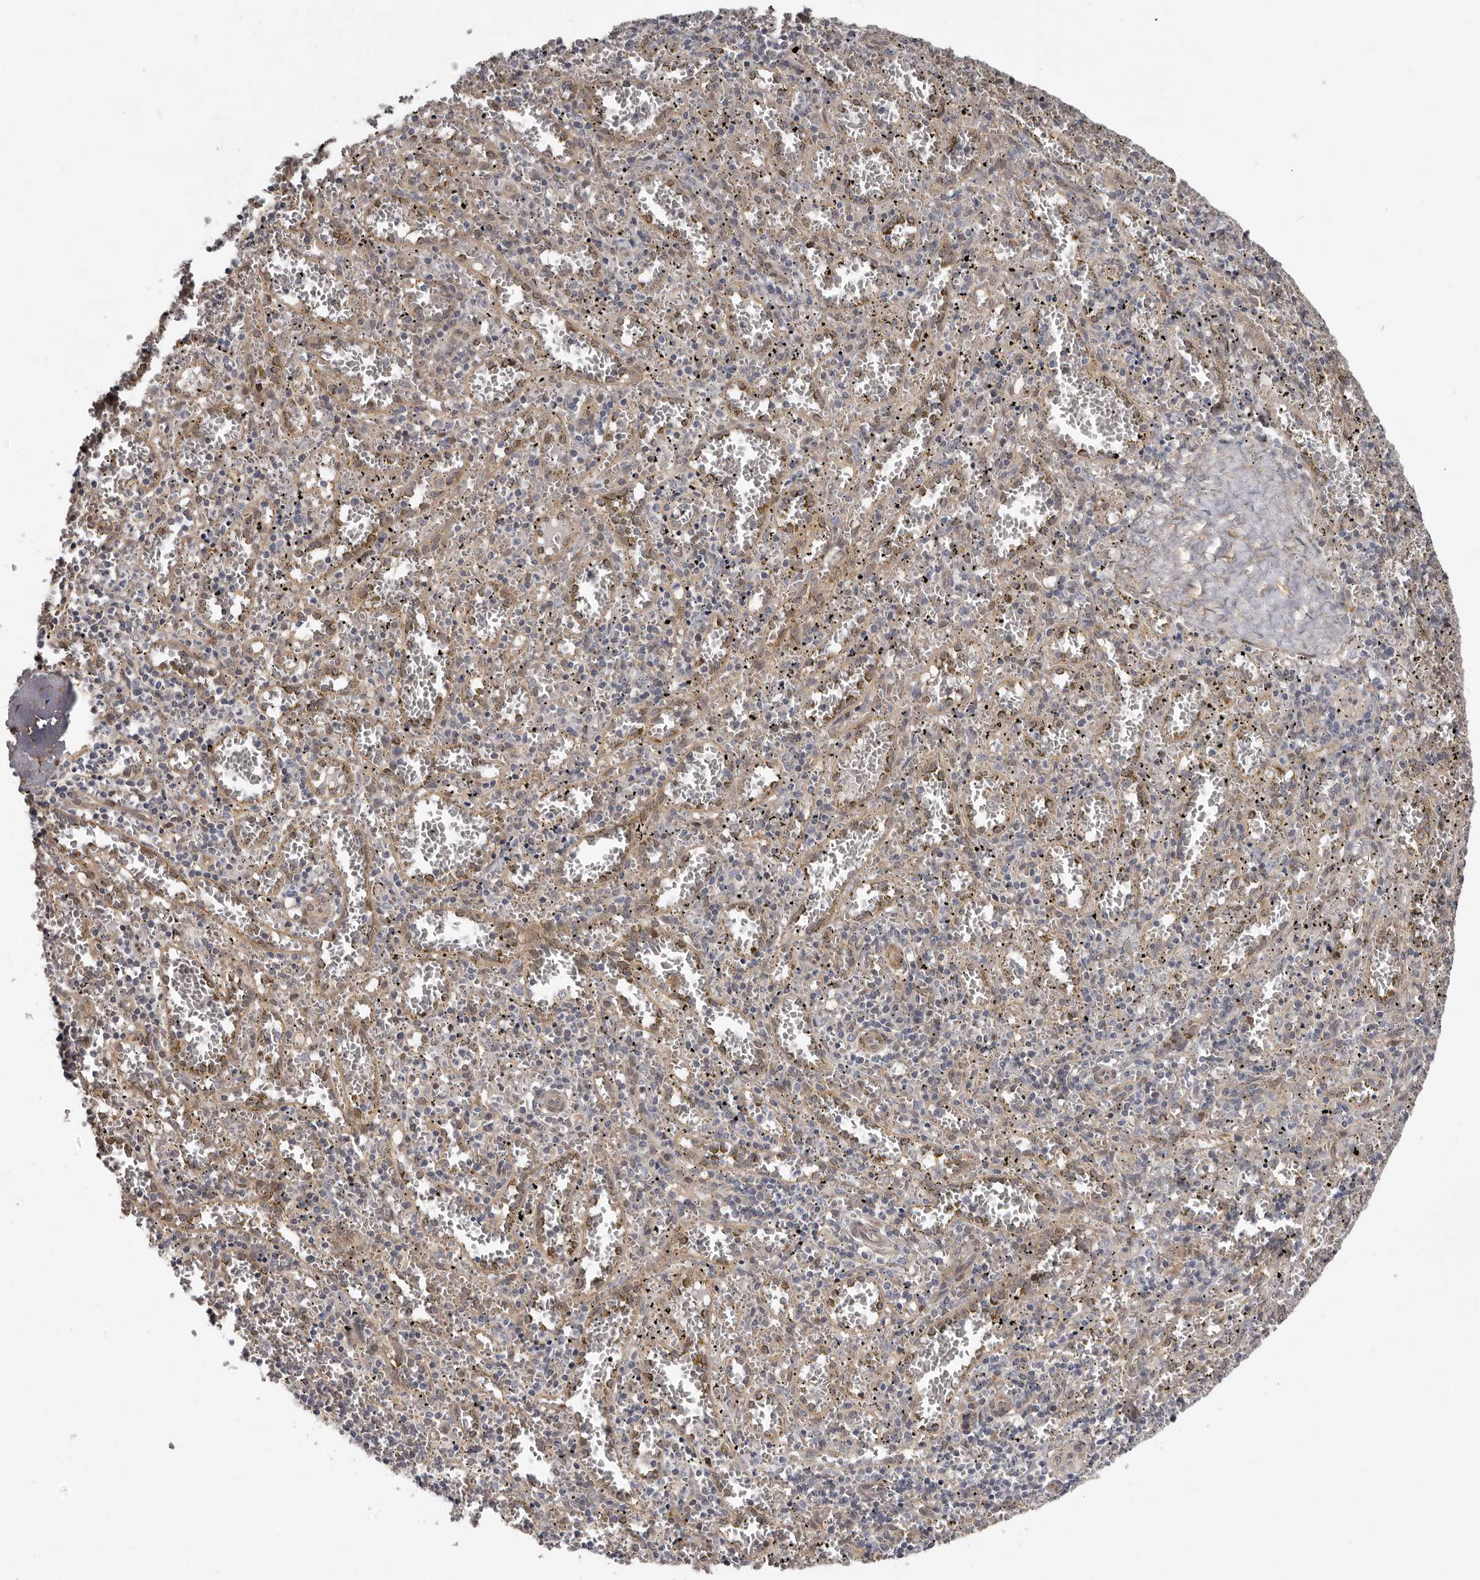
{"staining": {"intensity": "negative", "quantity": "none", "location": "none"}, "tissue": "spleen", "cell_type": "Cells in red pulp", "image_type": "normal", "snomed": [{"axis": "morphology", "description": "Normal tissue, NOS"}, {"axis": "topography", "description": "Spleen"}], "caption": "A high-resolution image shows IHC staining of normal spleen, which exhibits no significant positivity in cells in red pulp.", "gene": "SBDS", "patient": {"sex": "male", "age": 11}}